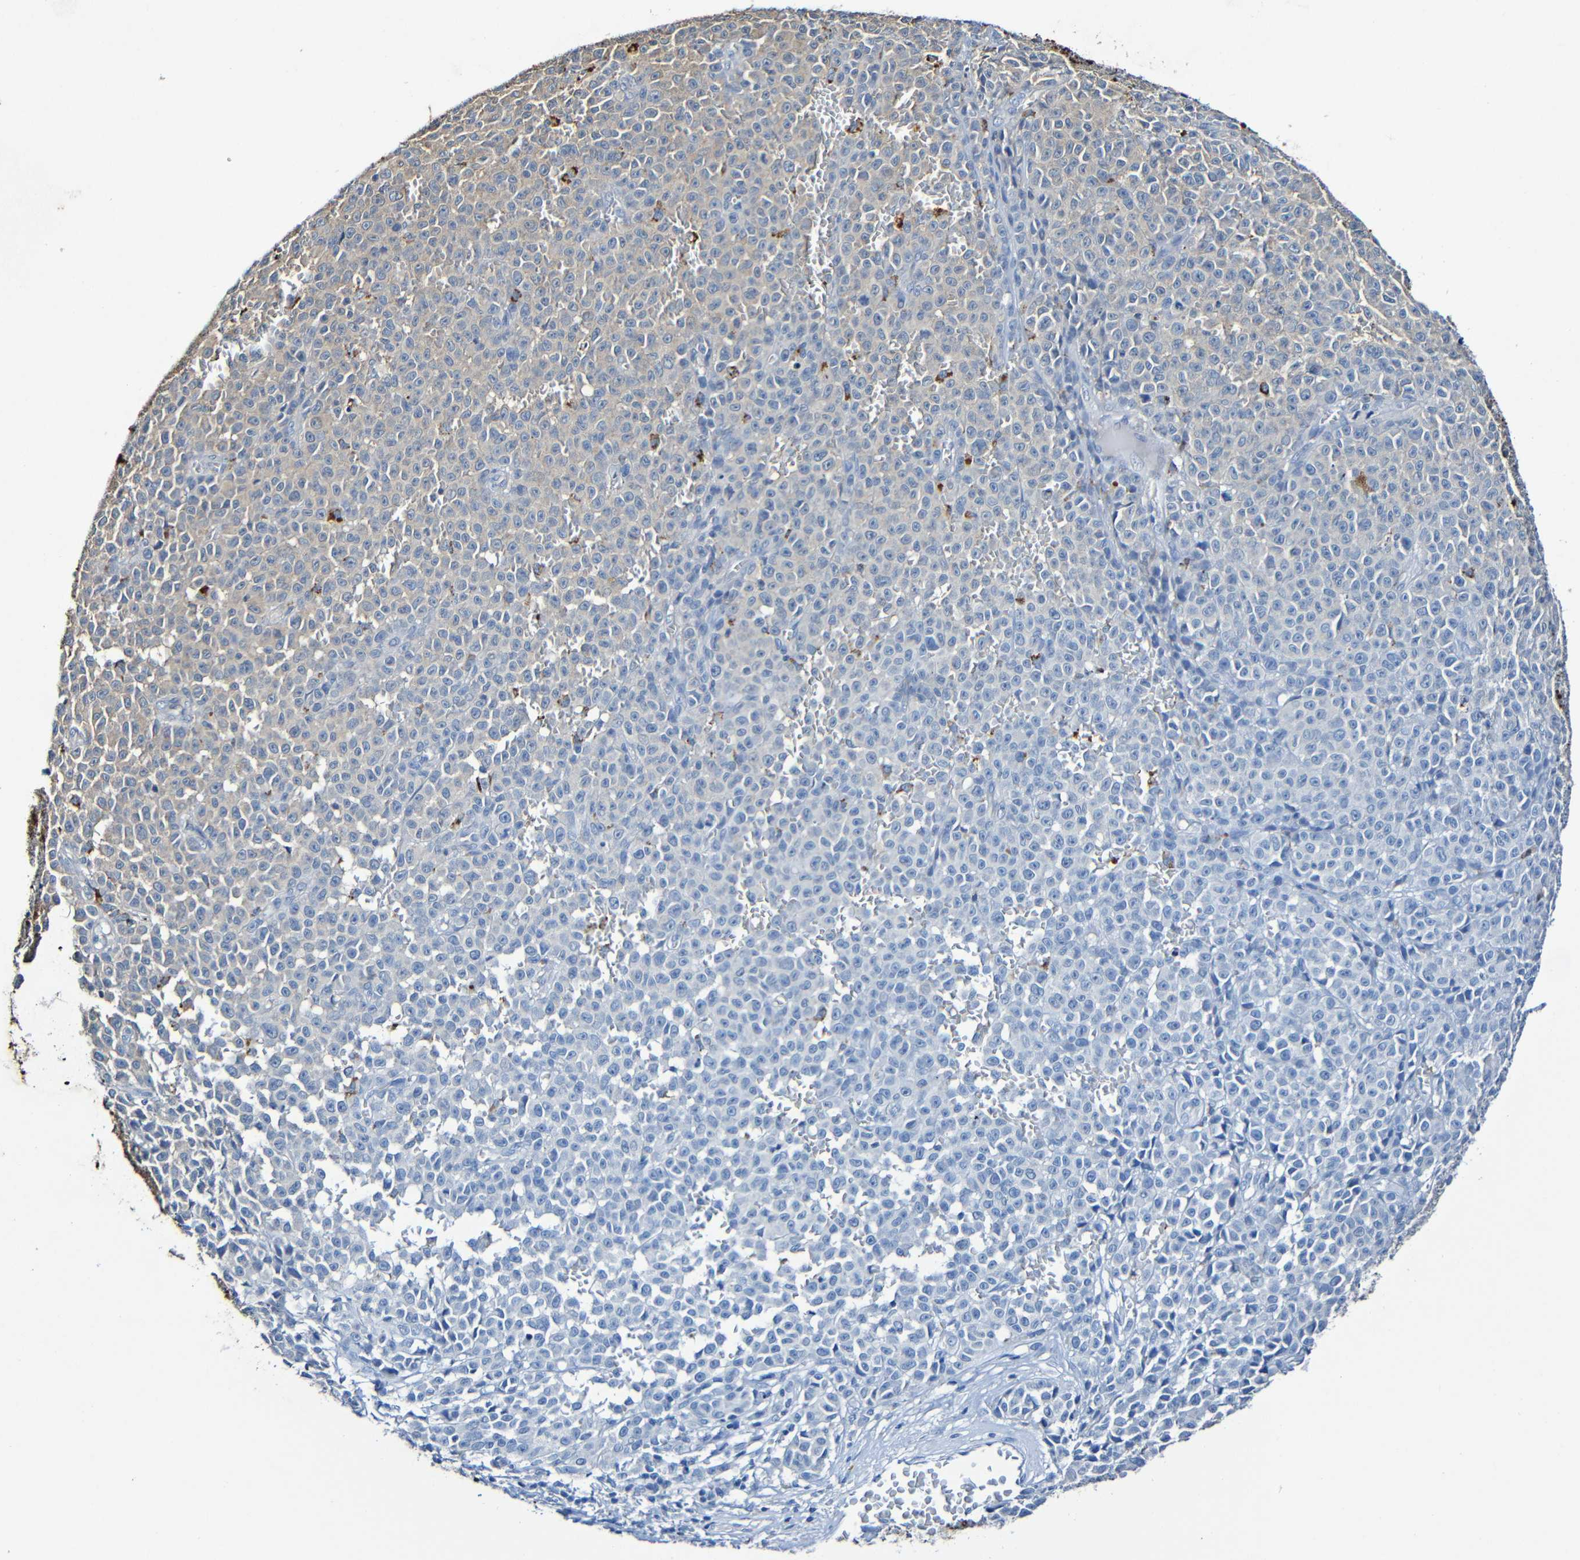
{"staining": {"intensity": "weak", "quantity": "25%-75%", "location": "cytoplasmic/membranous"}, "tissue": "melanoma", "cell_type": "Tumor cells", "image_type": "cancer", "snomed": [{"axis": "morphology", "description": "Malignant melanoma, NOS"}, {"axis": "topography", "description": "Skin"}], "caption": "There is low levels of weak cytoplasmic/membranous expression in tumor cells of melanoma, as demonstrated by immunohistochemical staining (brown color).", "gene": "LRRC70", "patient": {"sex": "female", "age": 82}}